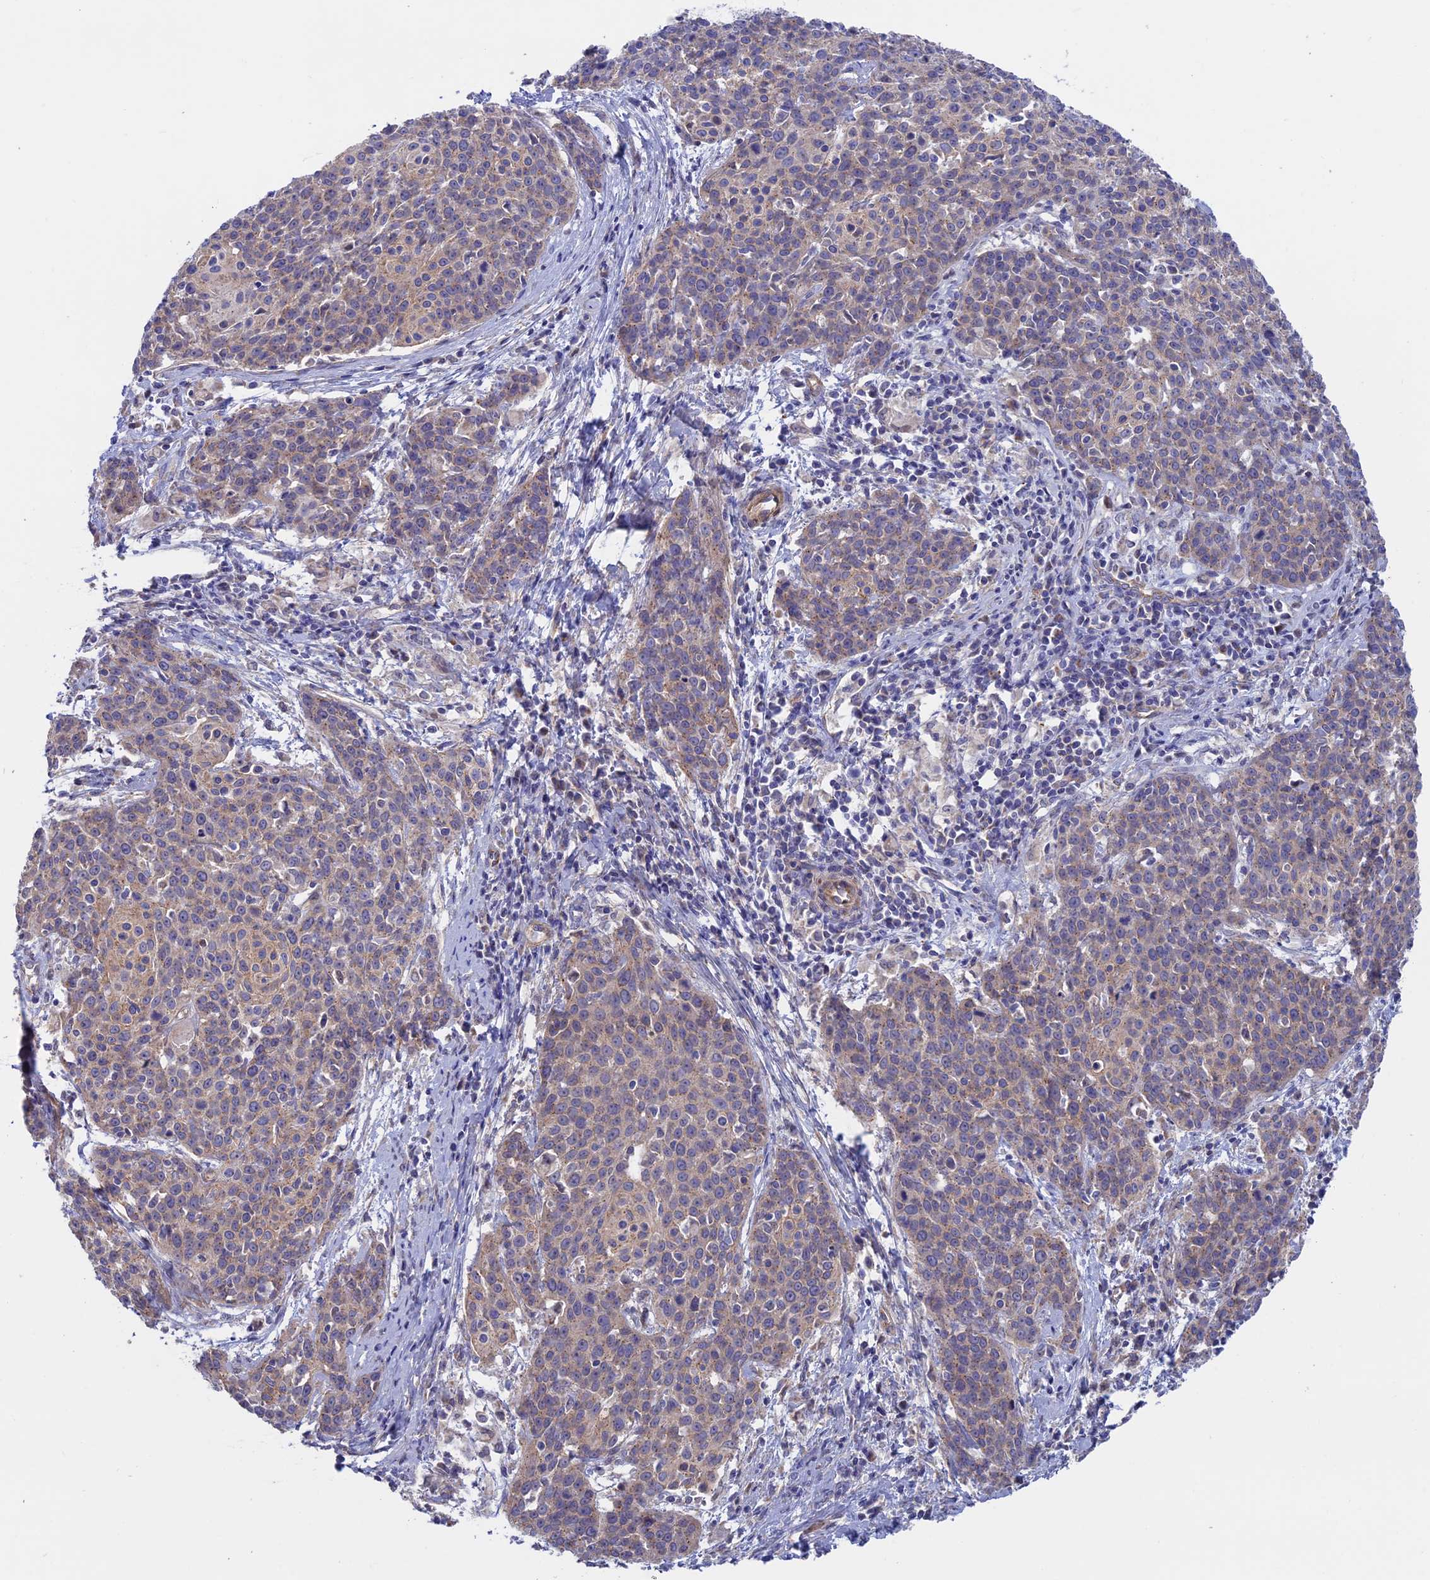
{"staining": {"intensity": "weak", "quantity": "25%-75%", "location": "cytoplasmic/membranous"}, "tissue": "cervical cancer", "cell_type": "Tumor cells", "image_type": "cancer", "snomed": [{"axis": "morphology", "description": "Squamous cell carcinoma, NOS"}, {"axis": "topography", "description": "Cervix"}], "caption": "Cervical cancer stained with a brown dye demonstrates weak cytoplasmic/membranous positive expression in approximately 25%-75% of tumor cells.", "gene": "ETFDH", "patient": {"sex": "female", "age": 38}}